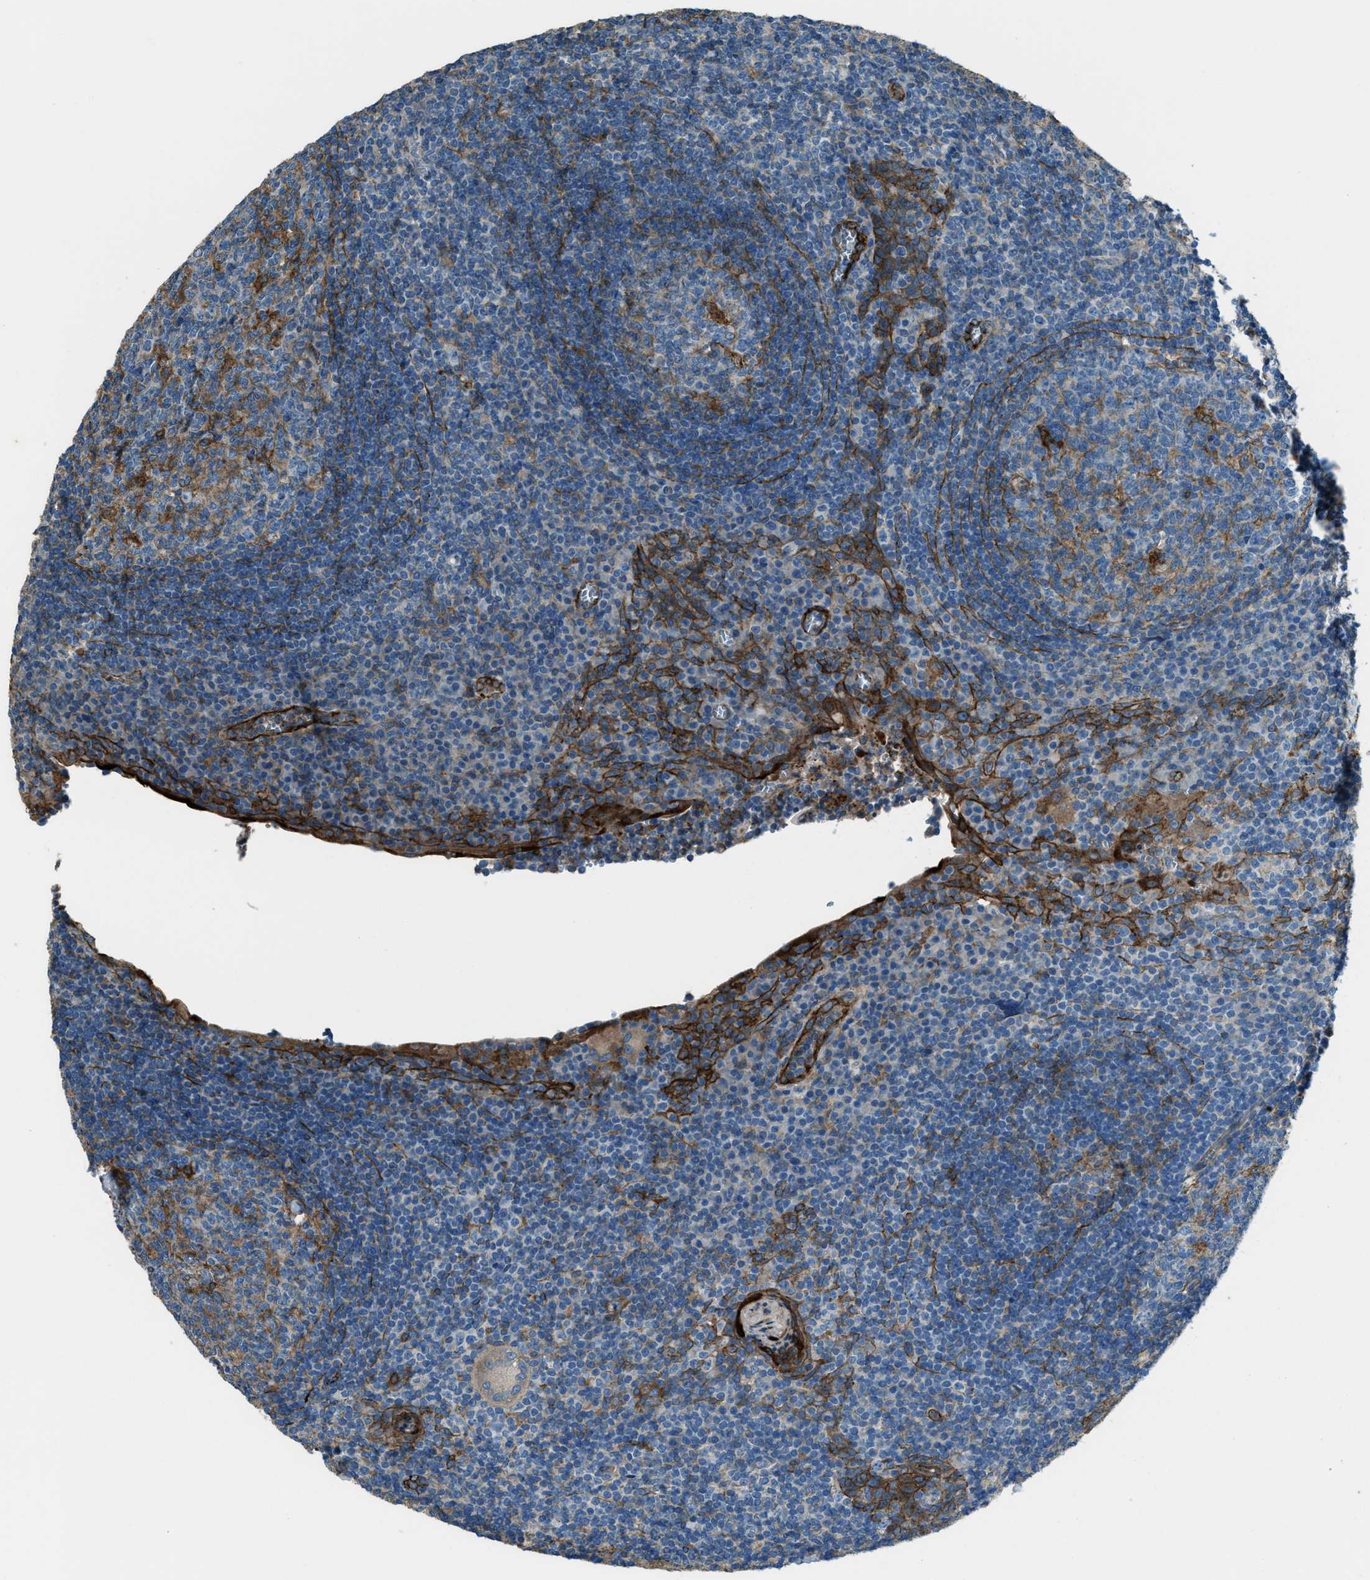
{"staining": {"intensity": "moderate", "quantity": "25%-75%", "location": "cytoplasmic/membranous"}, "tissue": "tonsil", "cell_type": "Germinal center cells", "image_type": "normal", "snomed": [{"axis": "morphology", "description": "Normal tissue, NOS"}, {"axis": "topography", "description": "Tonsil"}], "caption": "This image reveals immunohistochemistry (IHC) staining of unremarkable tonsil, with medium moderate cytoplasmic/membranous expression in approximately 25%-75% of germinal center cells.", "gene": "SVIL", "patient": {"sex": "male", "age": 37}}